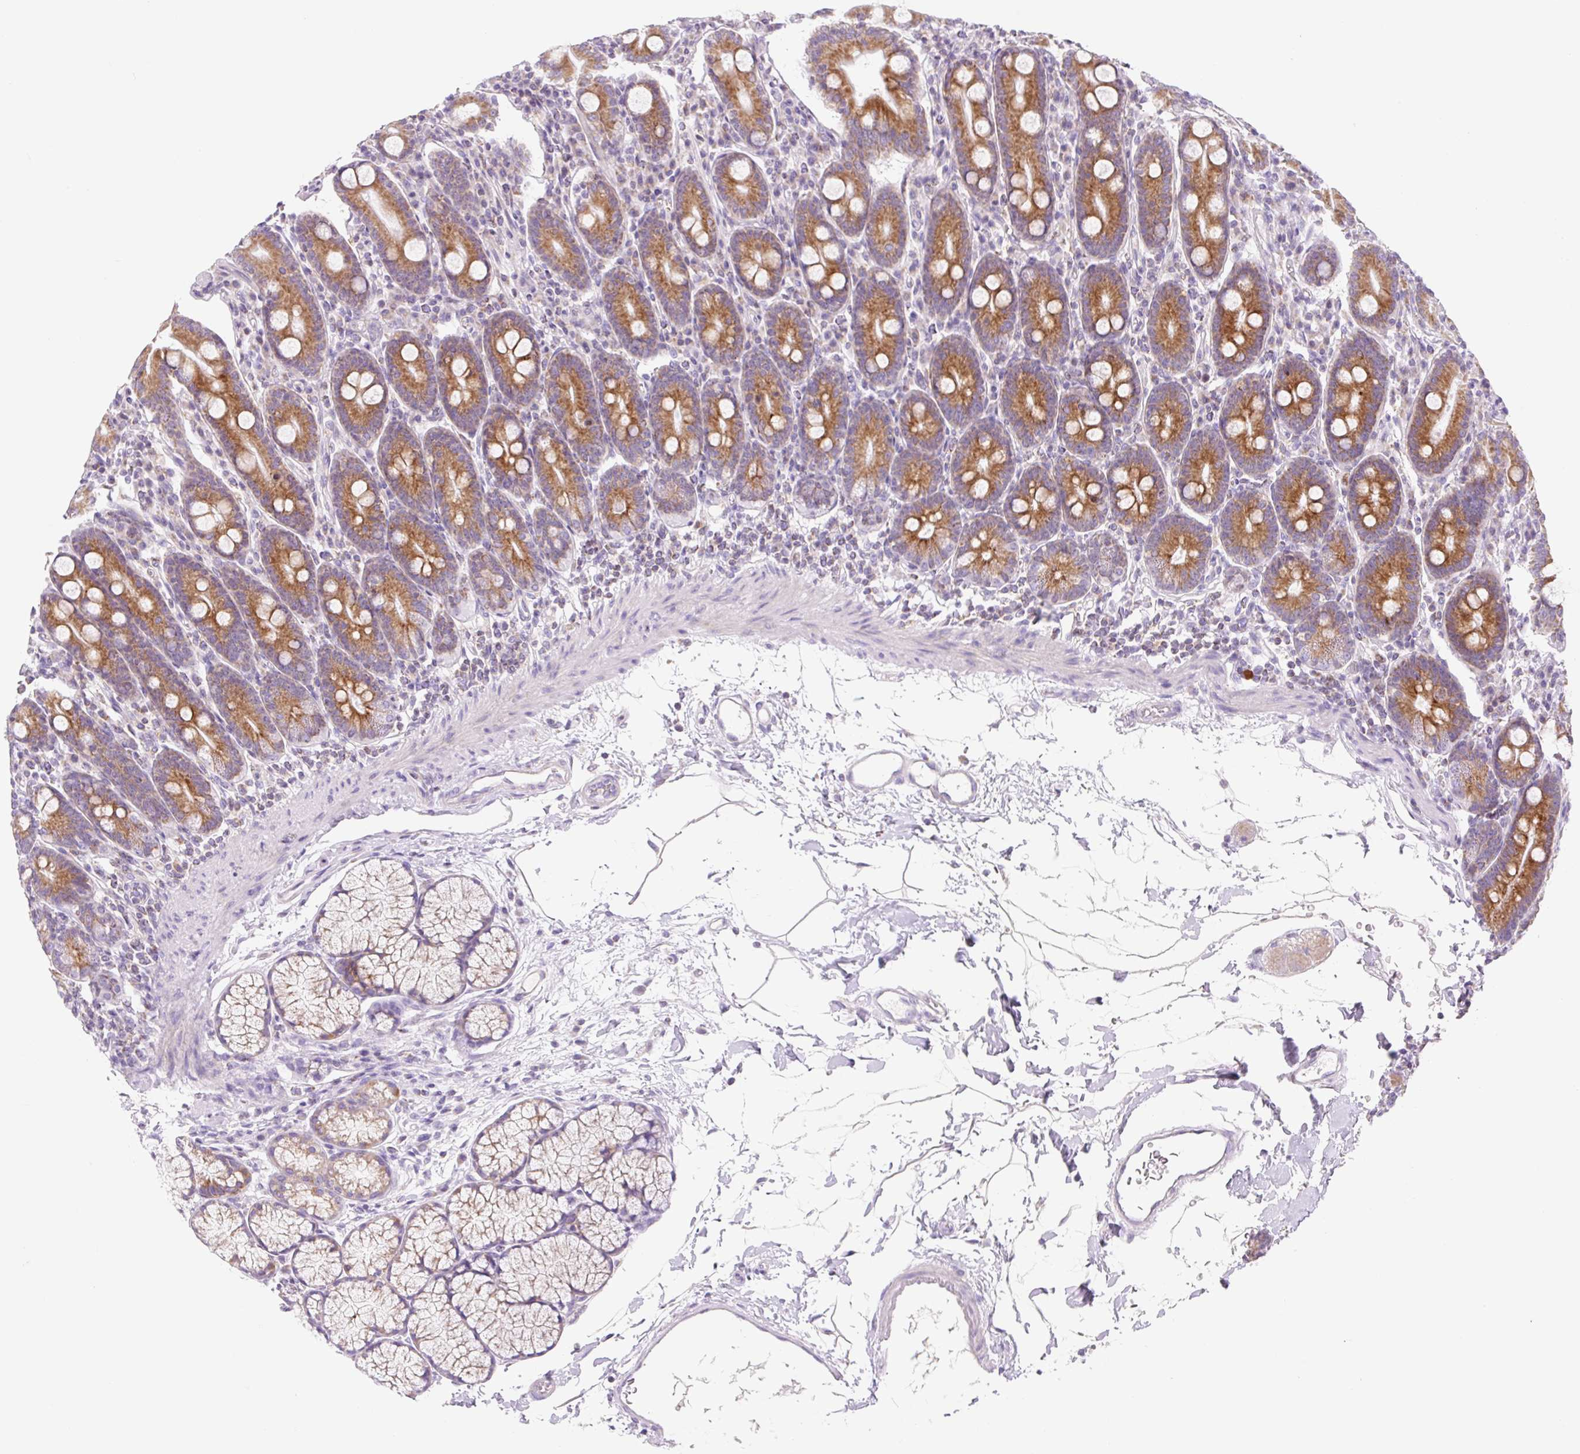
{"staining": {"intensity": "strong", "quantity": ">75%", "location": "cytoplasmic/membranous"}, "tissue": "duodenum", "cell_type": "Glandular cells", "image_type": "normal", "snomed": [{"axis": "morphology", "description": "Normal tissue, NOS"}, {"axis": "topography", "description": "Duodenum"}], "caption": "Immunohistochemistry (IHC) image of normal duodenum: human duodenum stained using immunohistochemistry (IHC) reveals high levels of strong protein expression localized specifically in the cytoplasmic/membranous of glandular cells, appearing as a cytoplasmic/membranous brown color.", "gene": "FOCAD", "patient": {"sex": "male", "age": 35}}